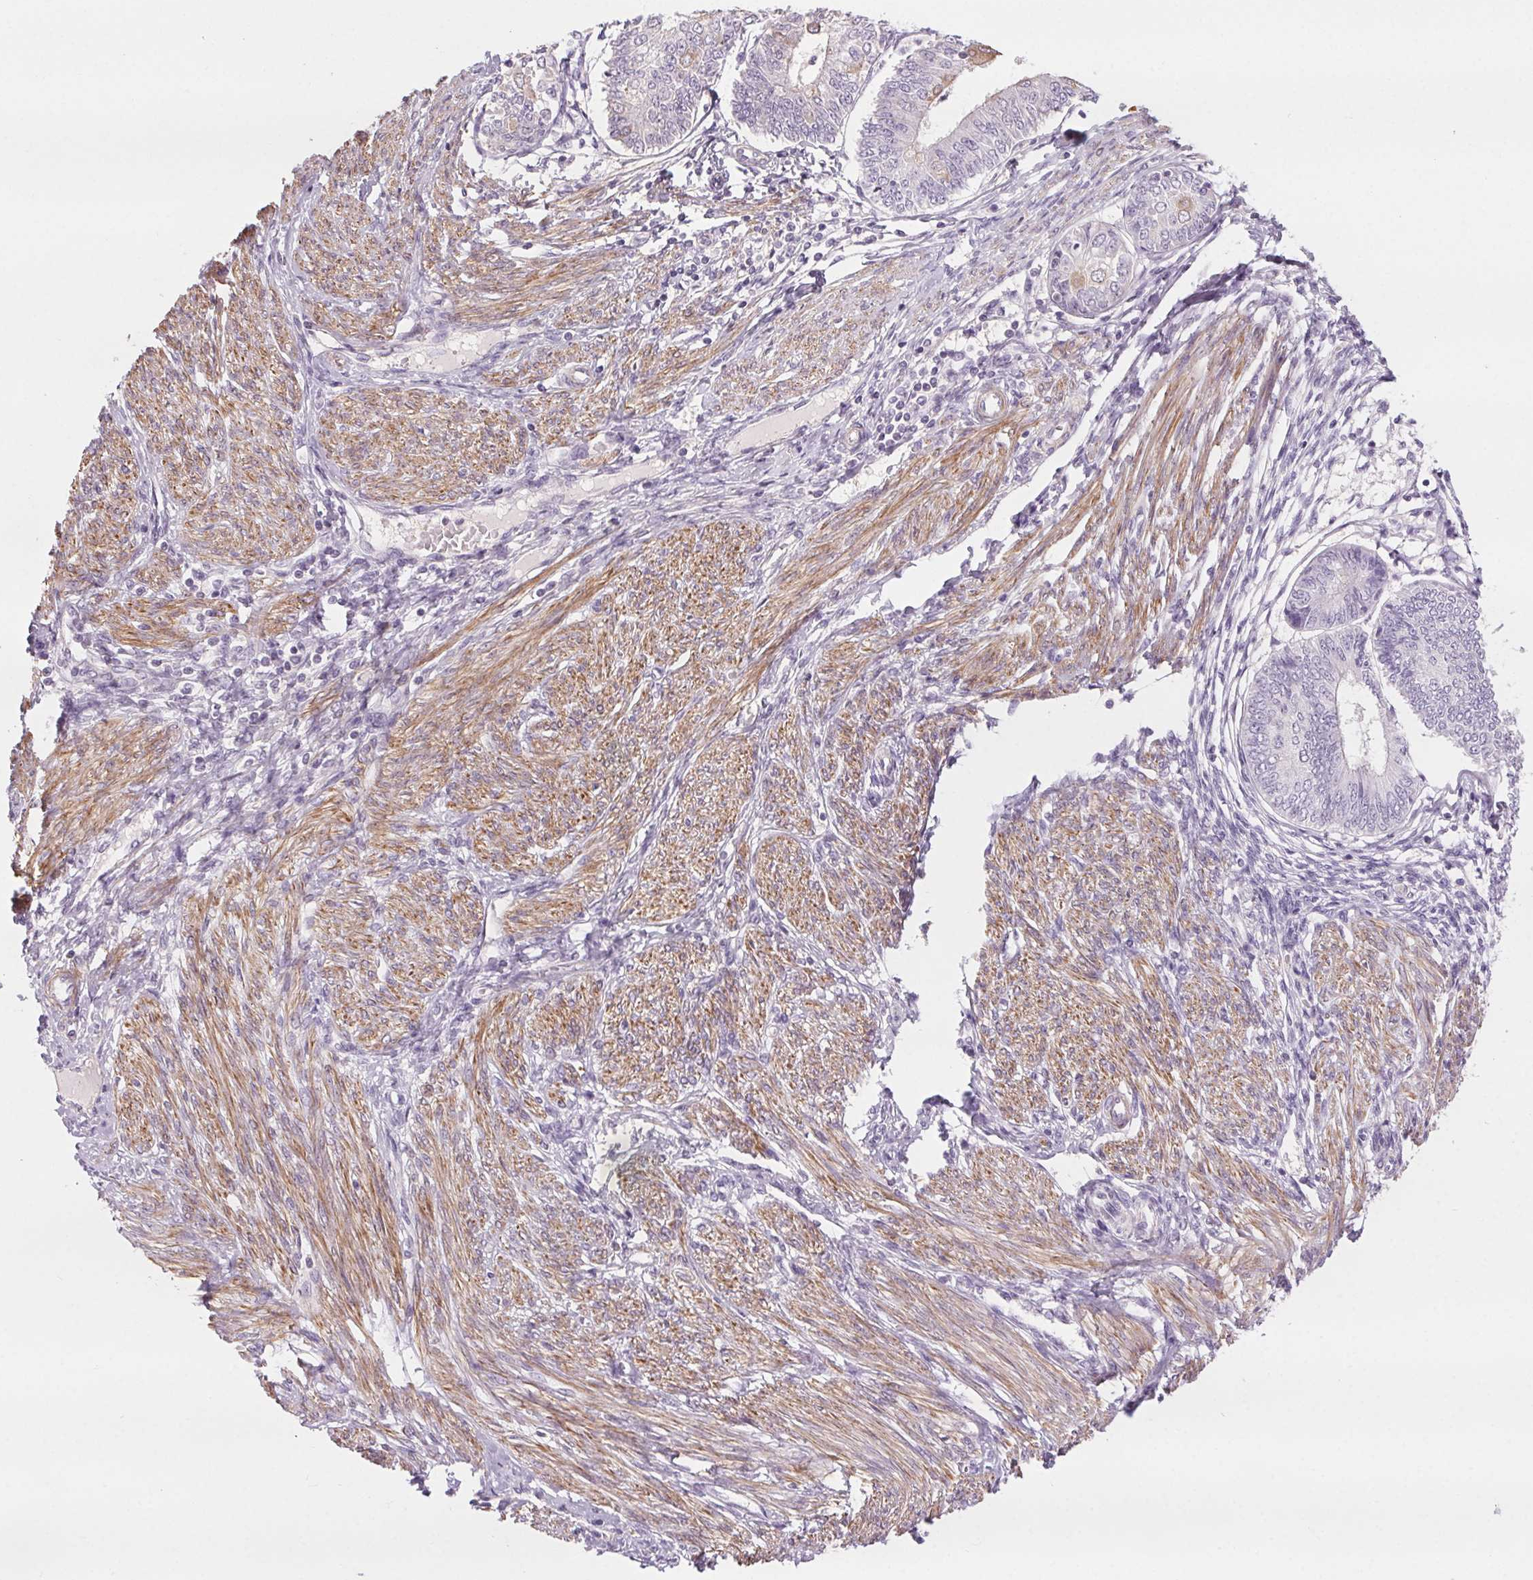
{"staining": {"intensity": "negative", "quantity": "none", "location": "none"}, "tissue": "endometrial cancer", "cell_type": "Tumor cells", "image_type": "cancer", "snomed": [{"axis": "morphology", "description": "Adenocarcinoma, NOS"}, {"axis": "topography", "description": "Endometrium"}], "caption": "Human adenocarcinoma (endometrial) stained for a protein using IHC shows no positivity in tumor cells.", "gene": "HHLA2", "patient": {"sex": "female", "age": 68}}